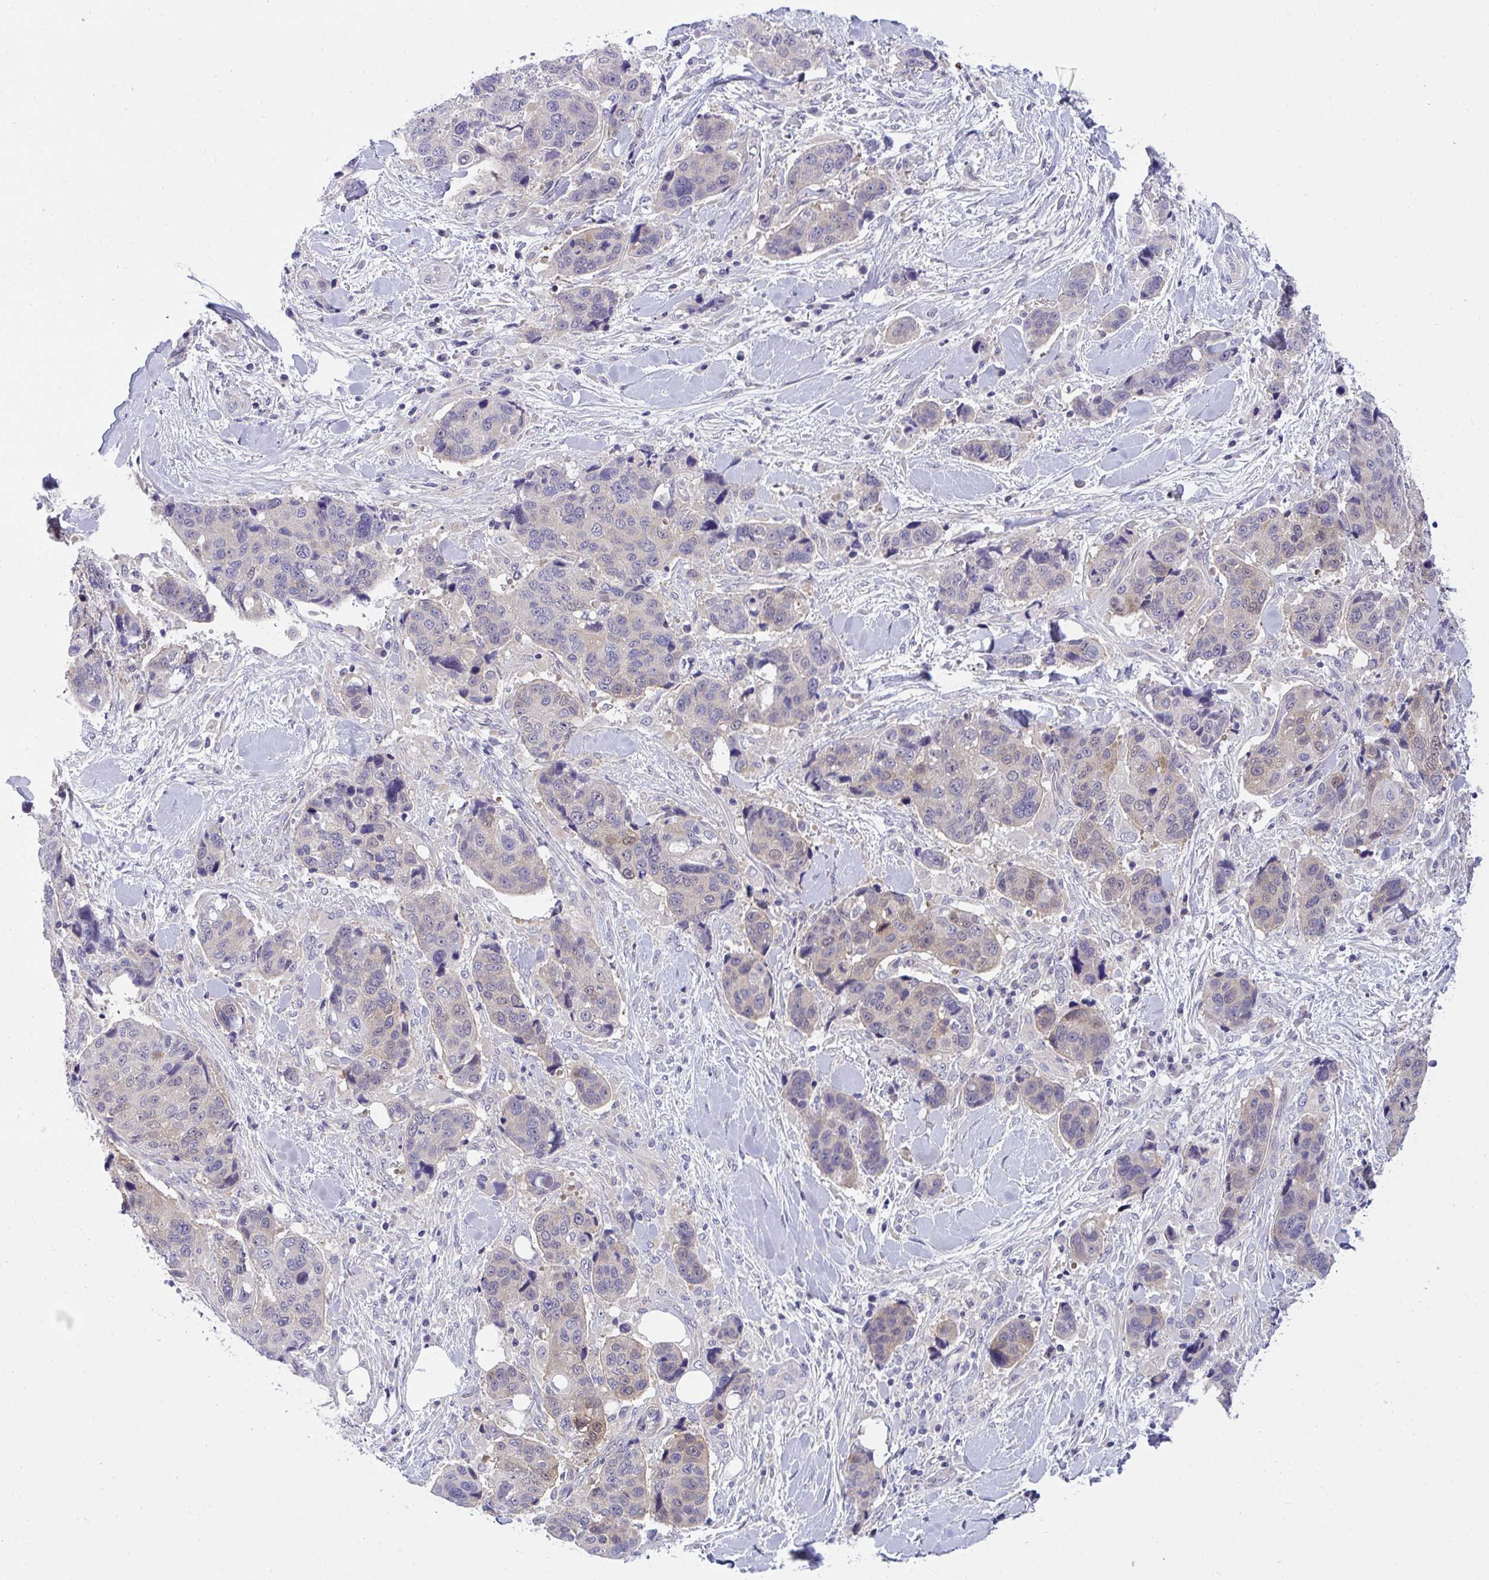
{"staining": {"intensity": "negative", "quantity": "none", "location": "none"}, "tissue": "lung cancer", "cell_type": "Tumor cells", "image_type": "cancer", "snomed": [{"axis": "morphology", "description": "Squamous cell carcinoma, NOS"}, {"axis": "topography", "description": "Lymph node"}, {"axis": "topography", "description": "Lung"}], "caption": "Immunohistochemical staining of human squamous cell carcinoma (lung) demonstrates no significant expression in tumor cells.", "gene": "HOXD12", "patient": {"sex": "male", "age": 61}}